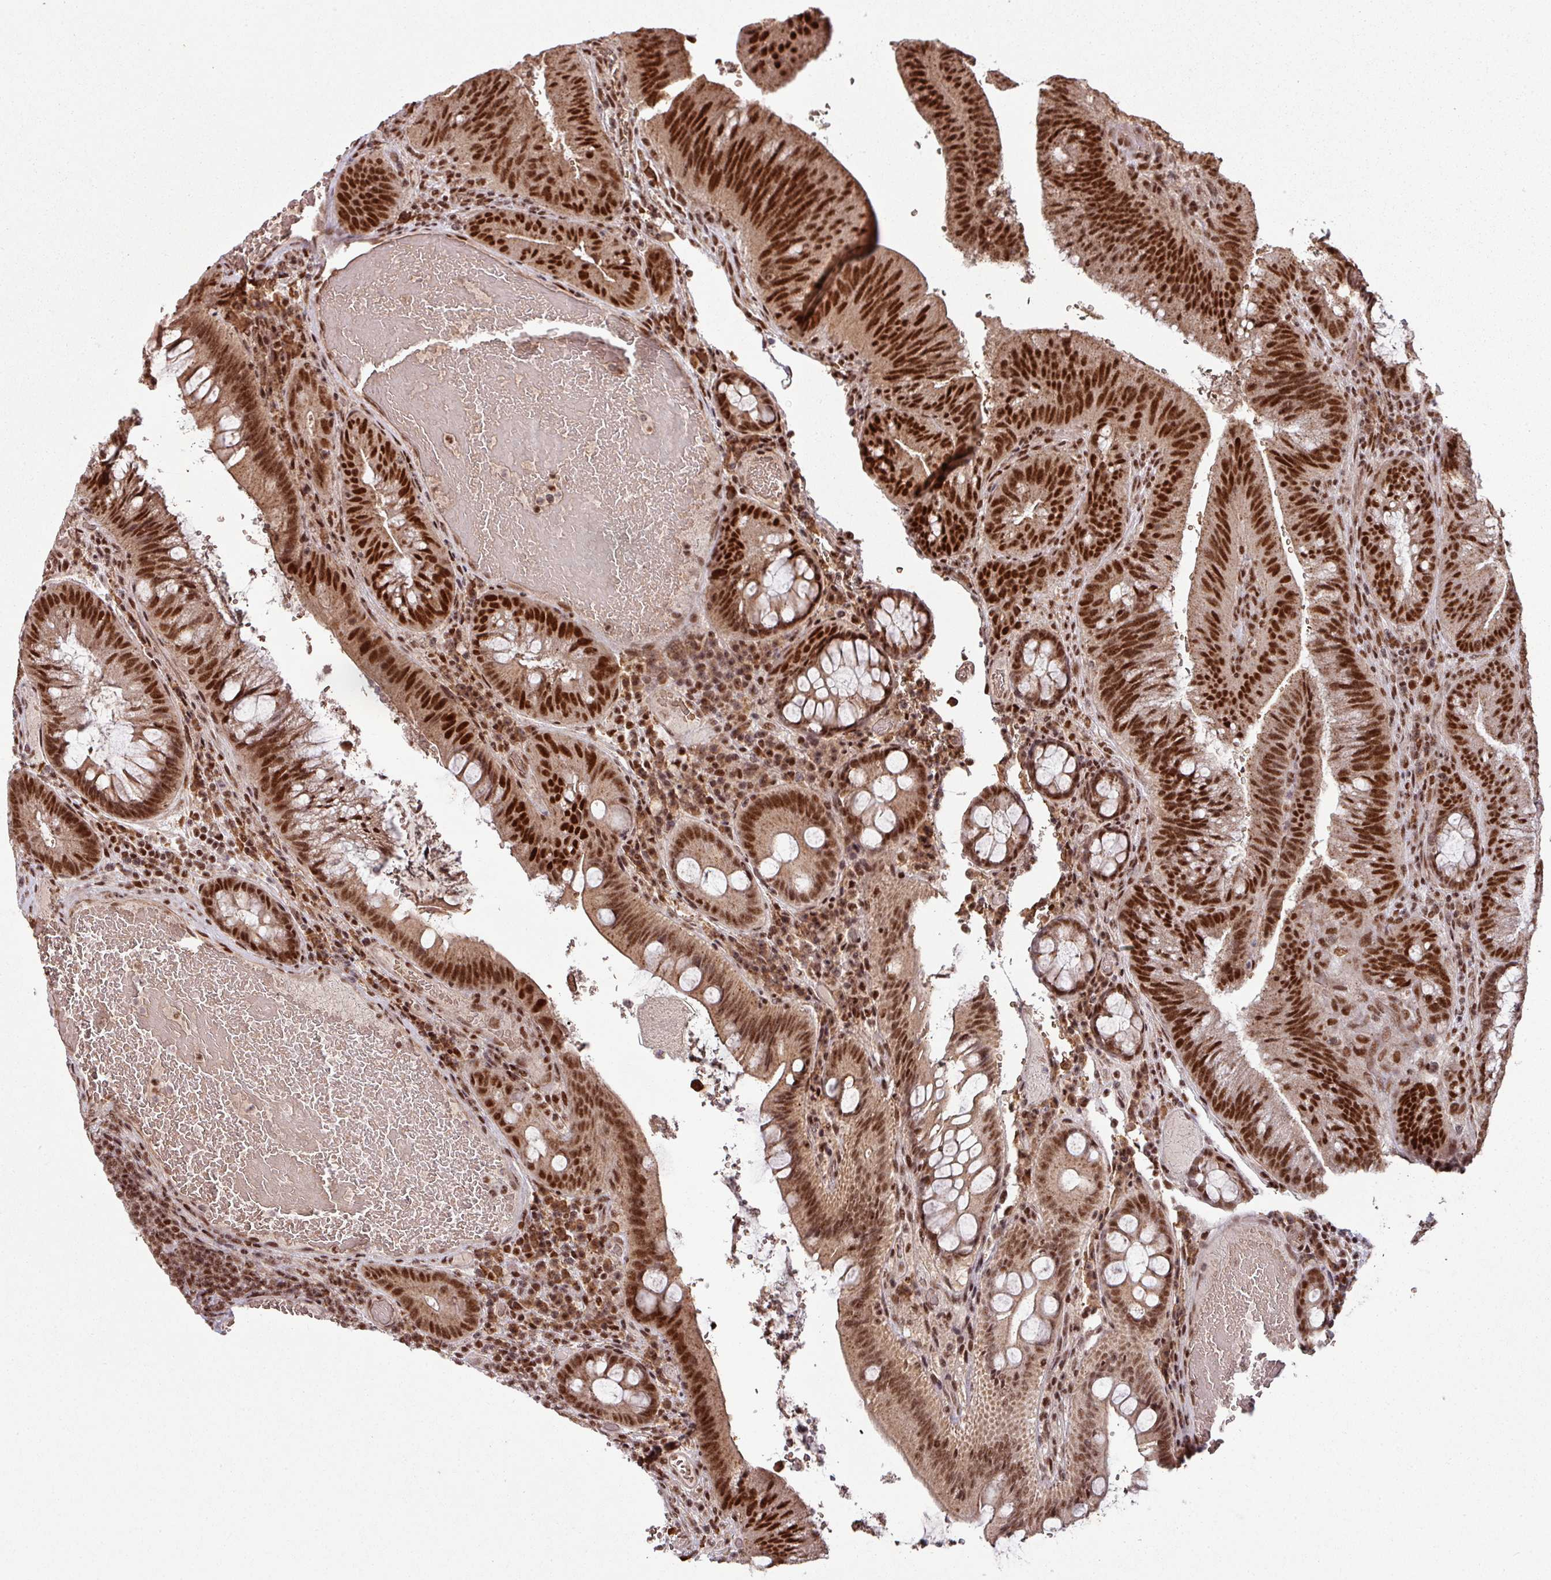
{"staining": {"intensity": "strong", "quantity": ">75%", "location": "nuclear"}, "tissue": "colorectal cancer", "cell_type": "Tumor cells", "image_type": "cancer", "snomed": [{"axis": "morphology", "description": "Adenocarcinoma, NOS"}, {"axis": "topography", "description": "Colon"}], "caption": "High-power microscopy captured an immunohistochemistry micrograph of colorectal cancer, revealing strong nuclear expression in approximately >75% of tumor cells. (brown staining indicates protein expression, while blue staining denotes nuclei).", "gene": "PHF23", "patient": {"sex": "female", "age": 43}}